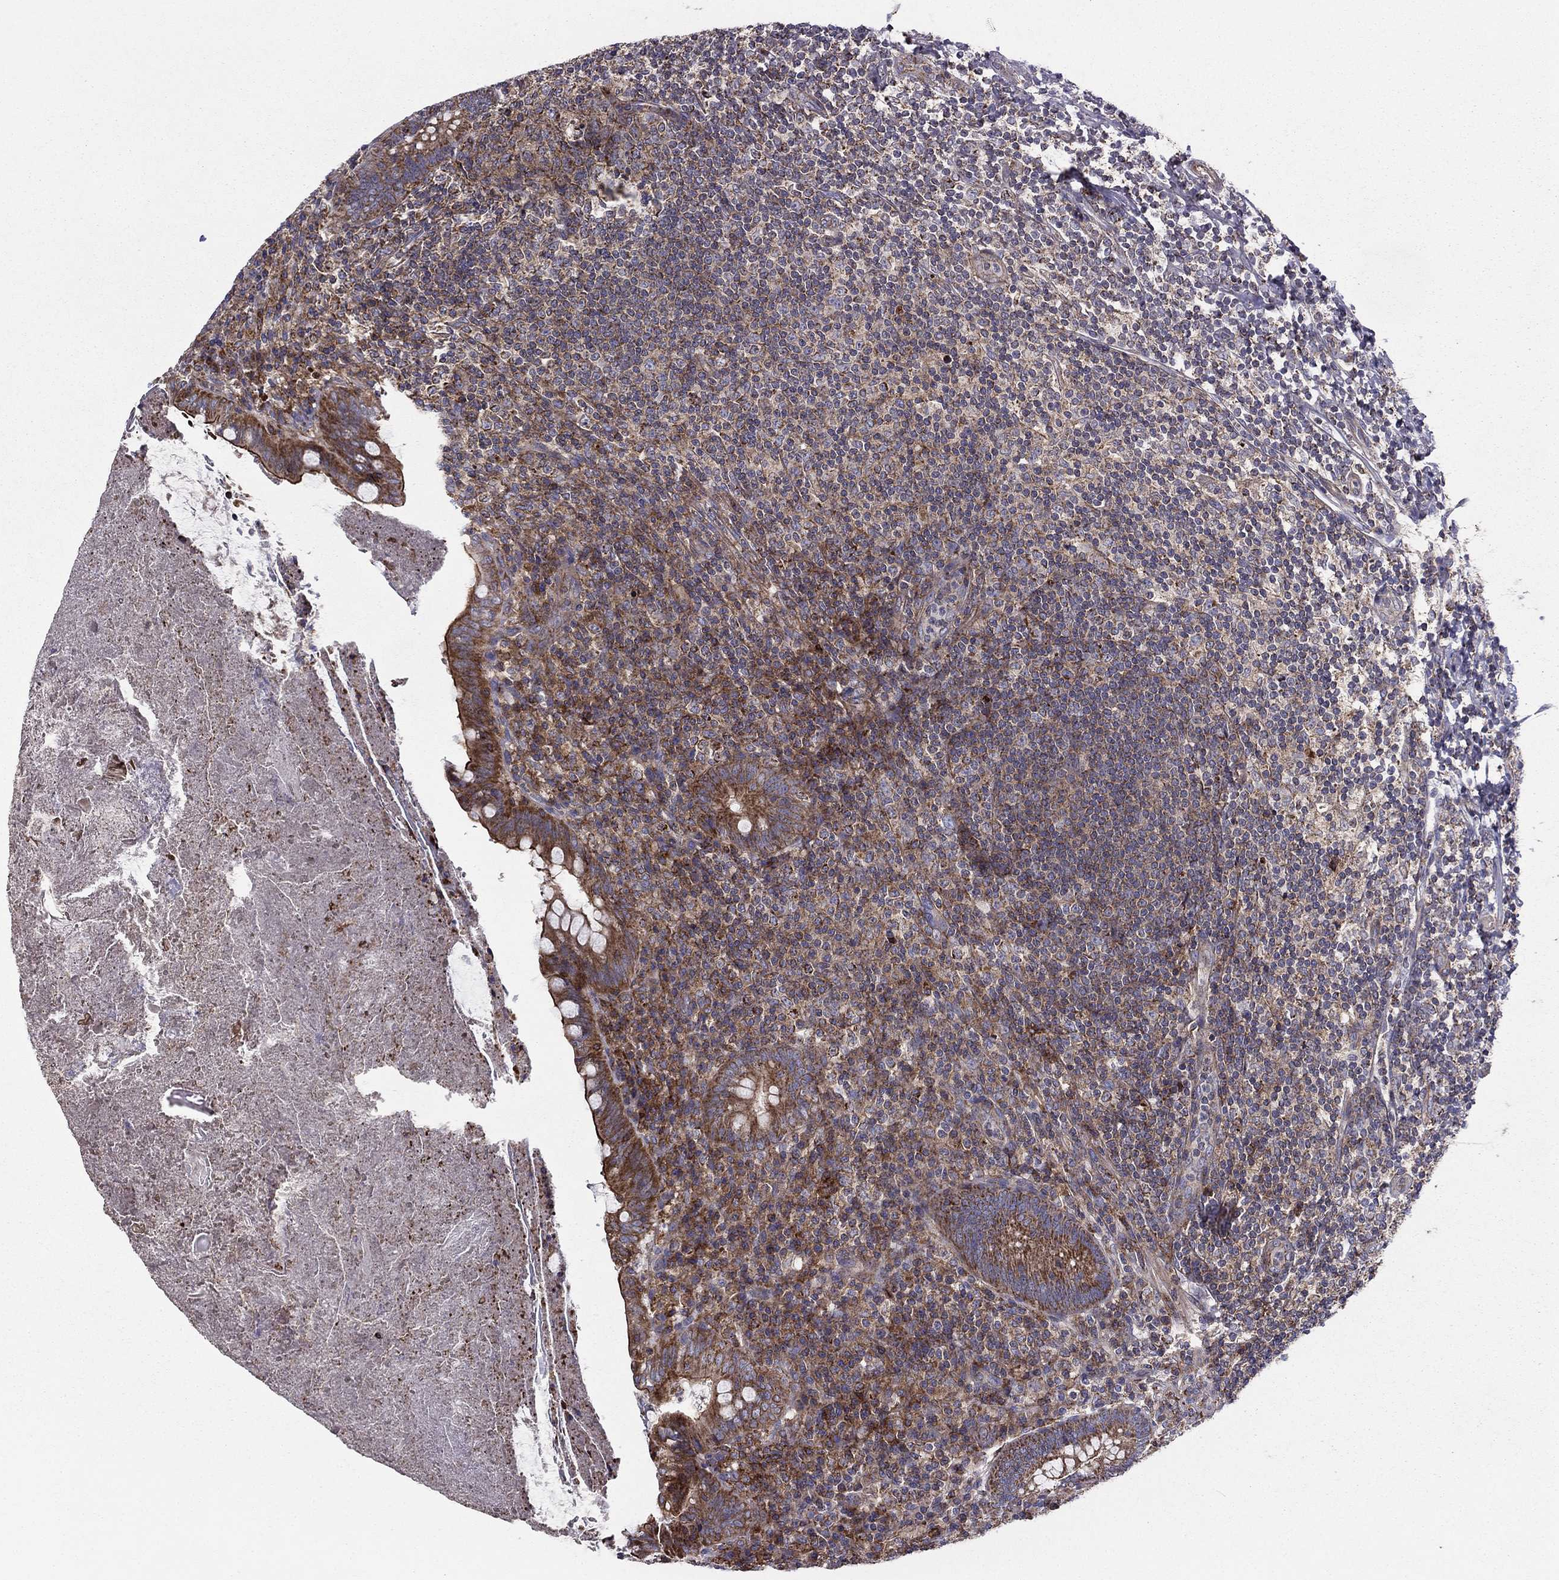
{"staining": {"intensity": "strong", "quantity": "<25%", "location": "cytoplasmic/membranous"}, "tissue": "appendix", "cell_type": "Glandular cells", "image_type": "normal", "snomed": [{"axis": "morphology", "description": "Normal tissue, NOS"}, {"axis": "topography", "description": "Appendix"}], "caption": "Protein staining demonstrates strong cytoplasmic/membranous expression in approximately <25% of glandular cells in normal appendix.", "gene": "ALG6", "patient": {"sex": "male", "age": 47}}